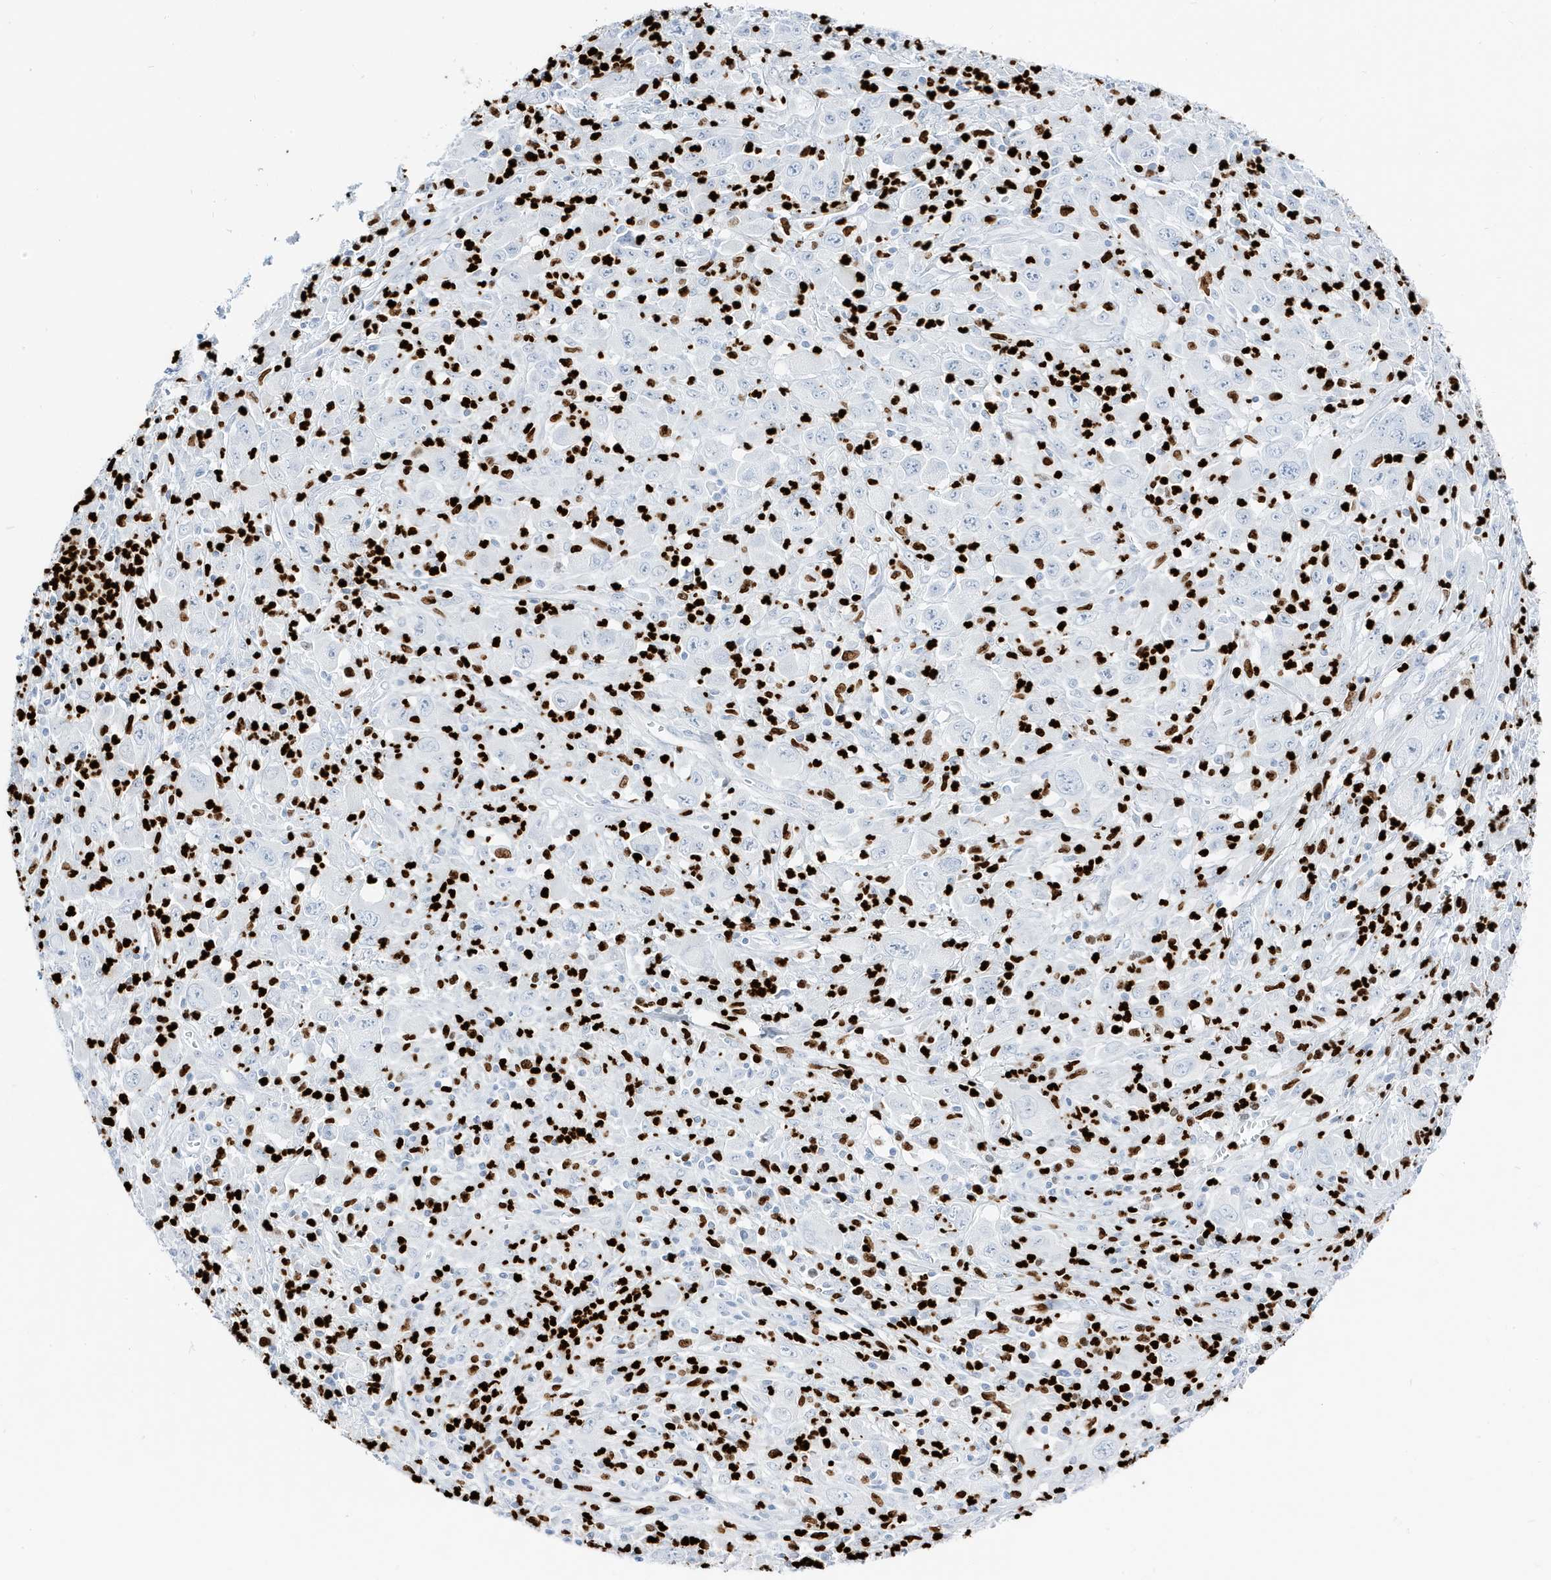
{"staining": {"intensity": "negative", "quantity": "none", "location": "none"}, "tissue": "melanoma", "cell_type": "Tumor cells", "image_type": "cancer", "snomed": [{"axis": "morphology", "description": "Malignant melanoma, Metastatic site"}, {"axis": "topography", "description": "Skin"}], "caption": "Melanoma stained for a protein using IHC shows no positivity tumor cells.", "gene": "MNDA", "patient": {"sex": "female", "age": 56}}